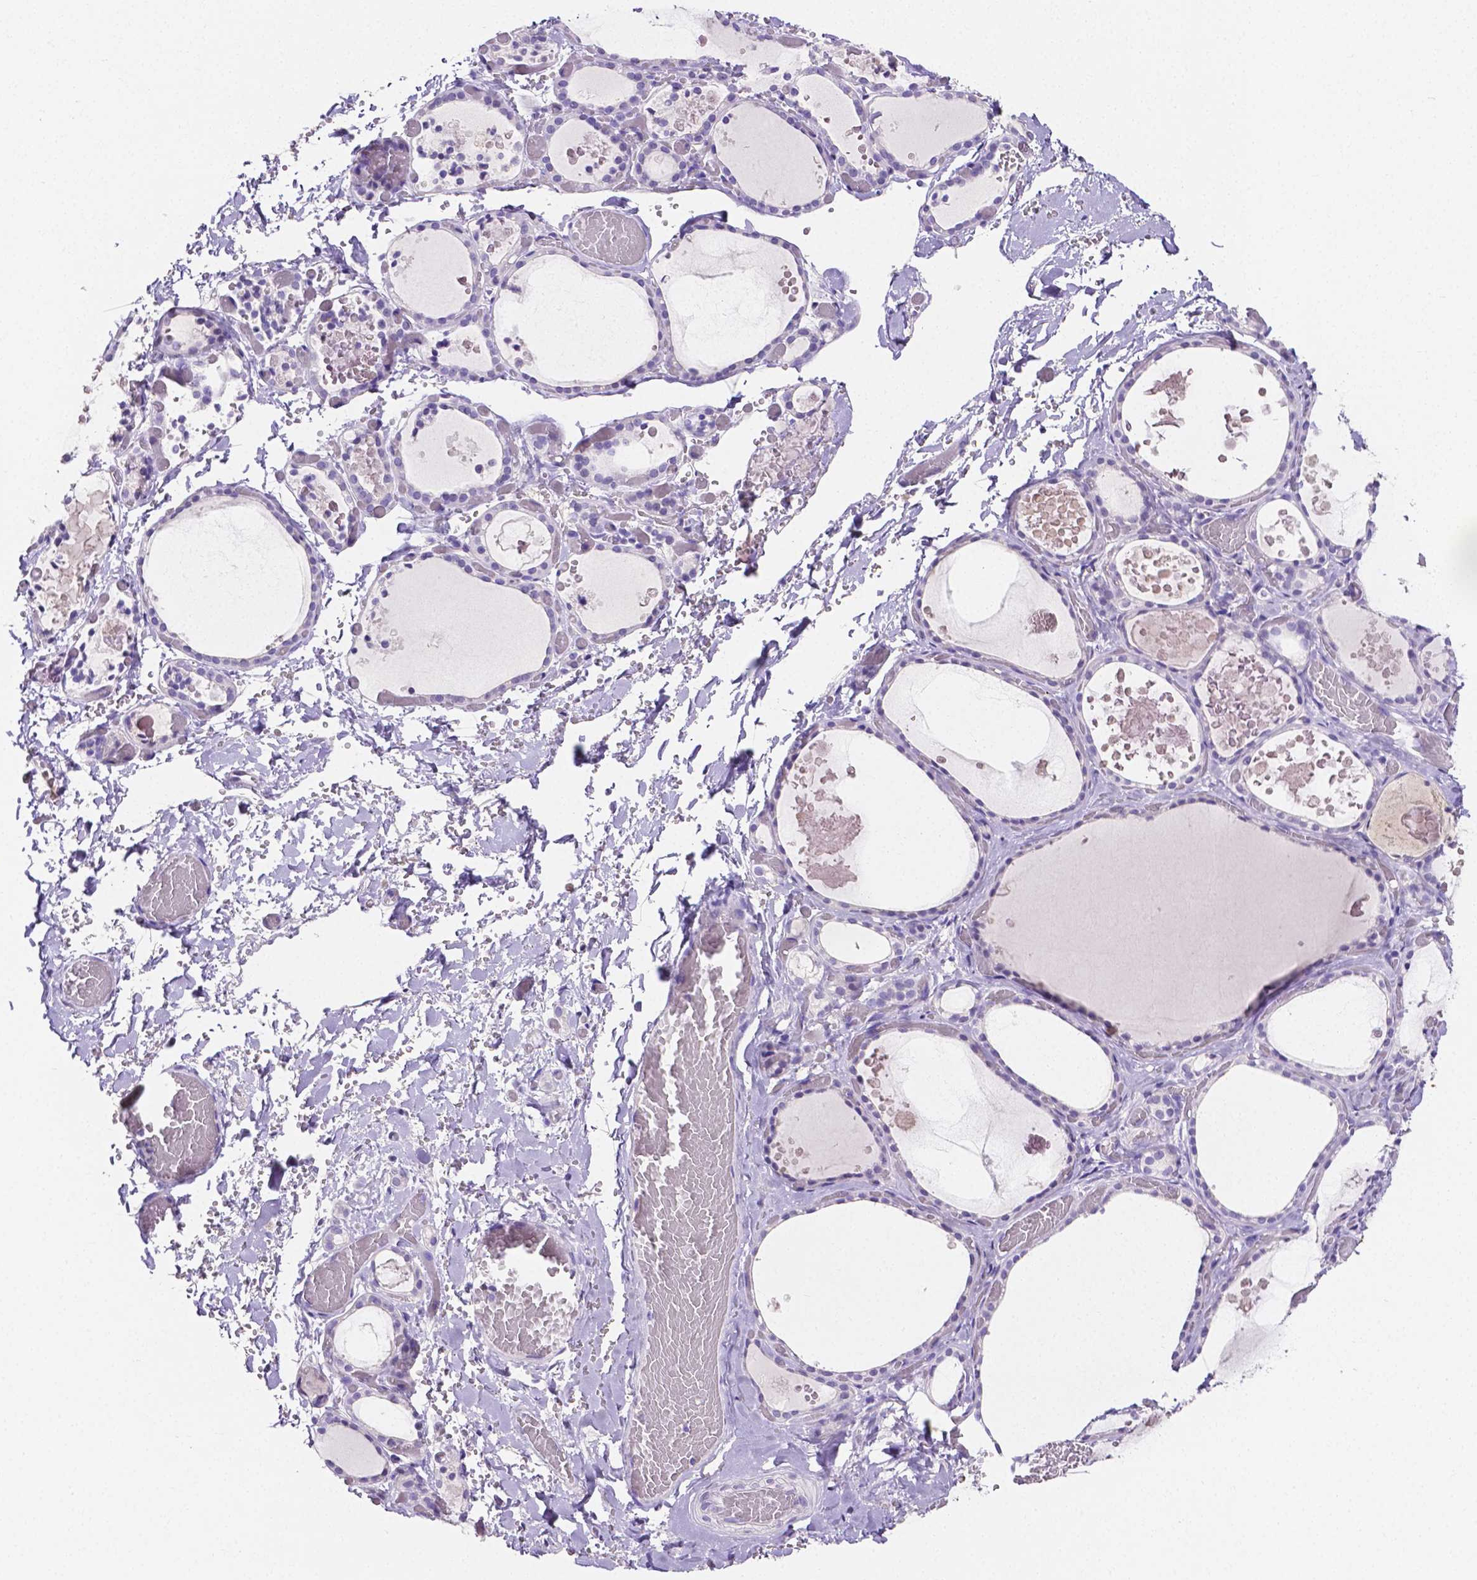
{"staining": {"intensity": "negative", "quantity": "none", "location": "none"}, "tissue": "thyroid gland", "cell_type": "Glandular cells", "image_type": "normal", "snomed": [{"axis": "morphology", "description": "Normal tissue, NOS"}, {"axis": "topography", "description": "Thyroid gland"}], "caption": "High power microscopy image of an immunohistochemistry image of normal thyroid gland, revealing no significant expression in glandular cells. Nuclei are stained in blue.", "gene": "SLC22A2", "patient": {"sex": "female", "age": 56}}